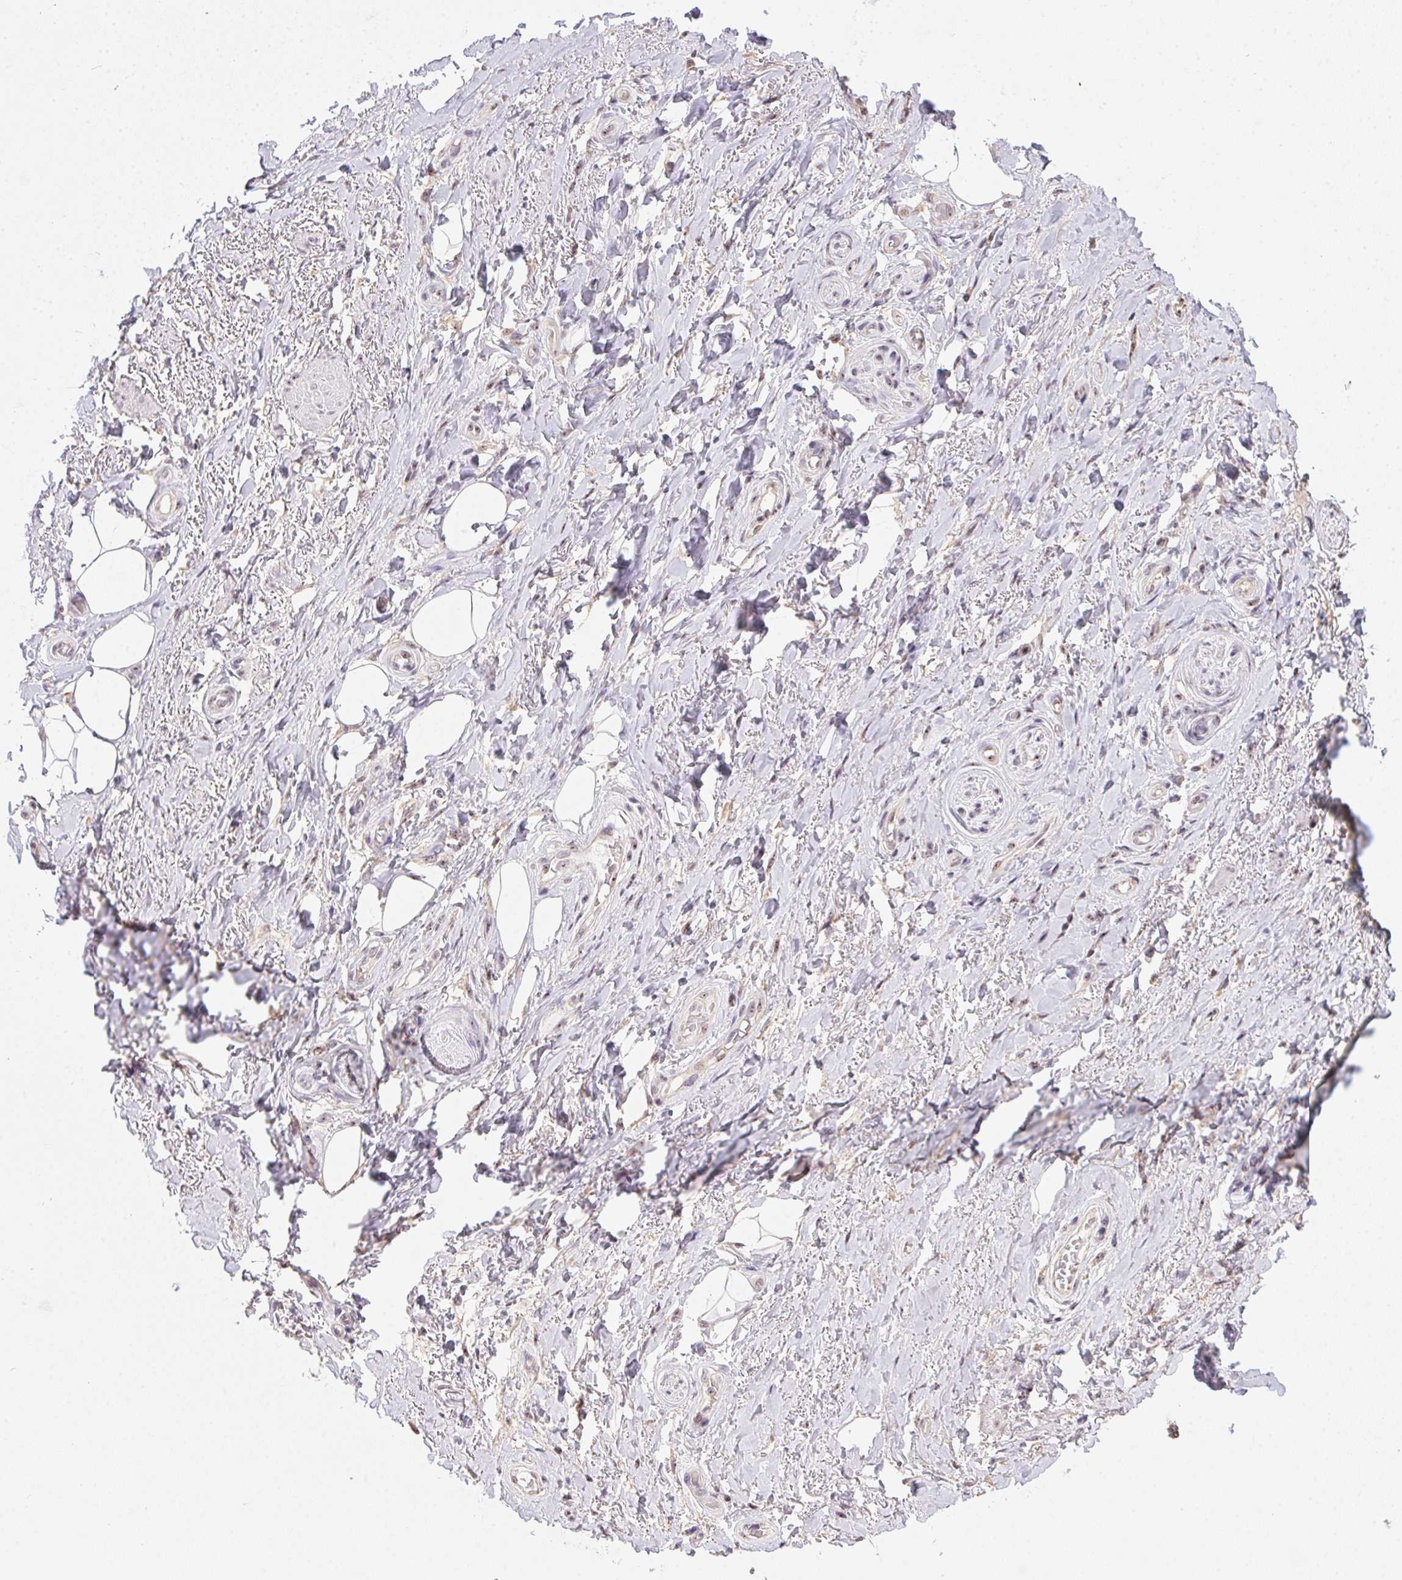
{"staining": {"intensity": "negative", "quantity": "none", "location": "none"}, "tissue": "adipose tissue", "cell_type": "Adipocytes", "image_type": "normal", "snomed": [{"axis": "morphology", "description": "Normal tissue, NOS"}, {"axis": "topography", "description": "Anal"}, {"axis": "topography", "description": "Peripheral nerve tissue"}], "caption": "IHC photomicrograph of benign human adipose tissue stained for a protein (brown), which exhibits no staining in adipocytes.", "gene": "BATF2", "patient": {"sex": "male", "age": 53}}